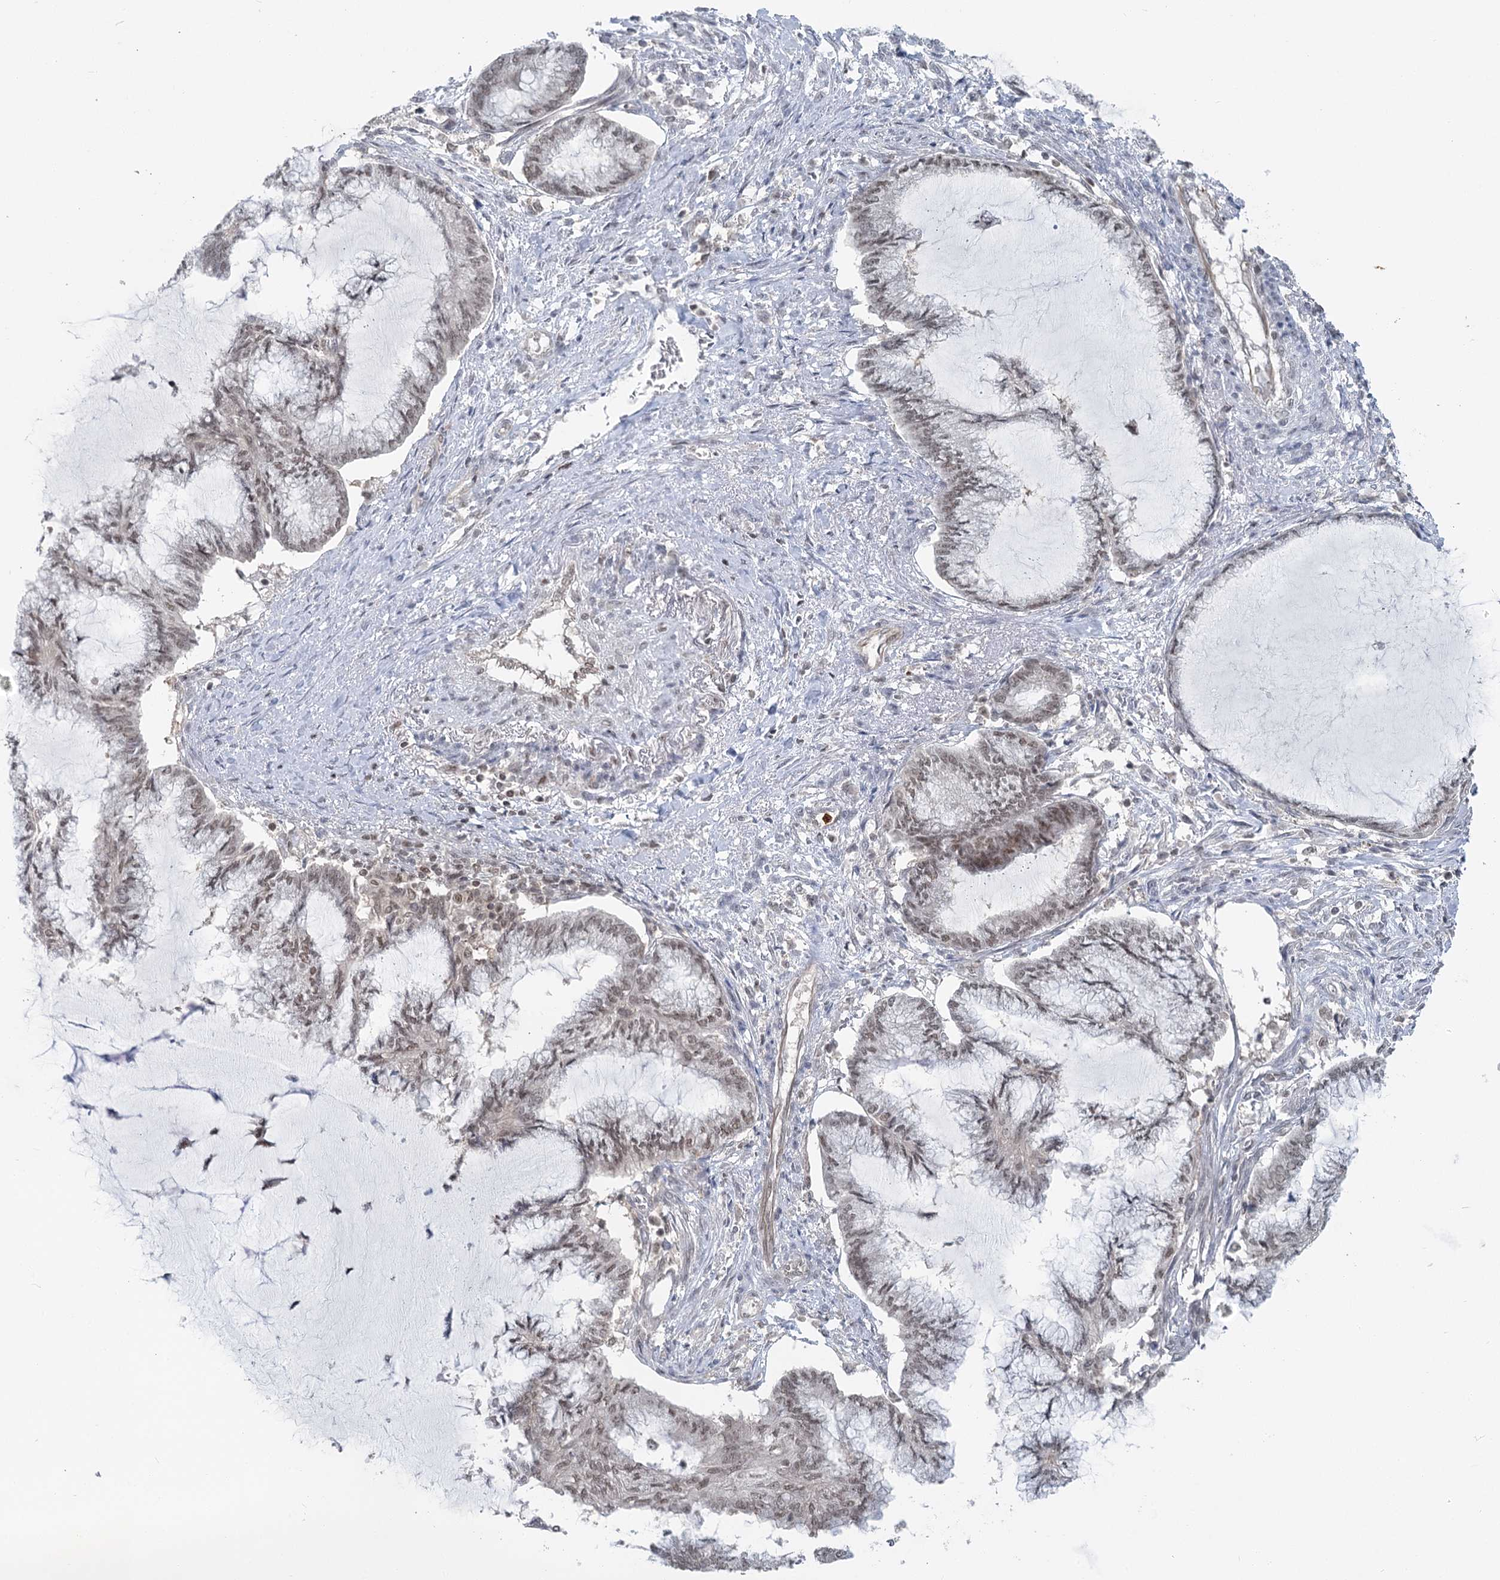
{"staining": {"intensity": "weak", "quantity": "25%-75%", "location": "nuclear"}, "tissue": "endometrial cancer", "cell_type": "Tumor cells", "image_type": "cancer", "snomed": [{"axis": "morphology", "description": "Adenocarcinoma, NOS"}, {"axis": "topography", "description": "Endometrium"}], "caption": "Immunohistochemical staining of human endometrial adenocarcinoma displays low levels of weak nuclear protein positivity in approximately 25%-75% of tumor cells.", "gene": "PDS5A", "patient": {"sex": "female", "age": 86}}